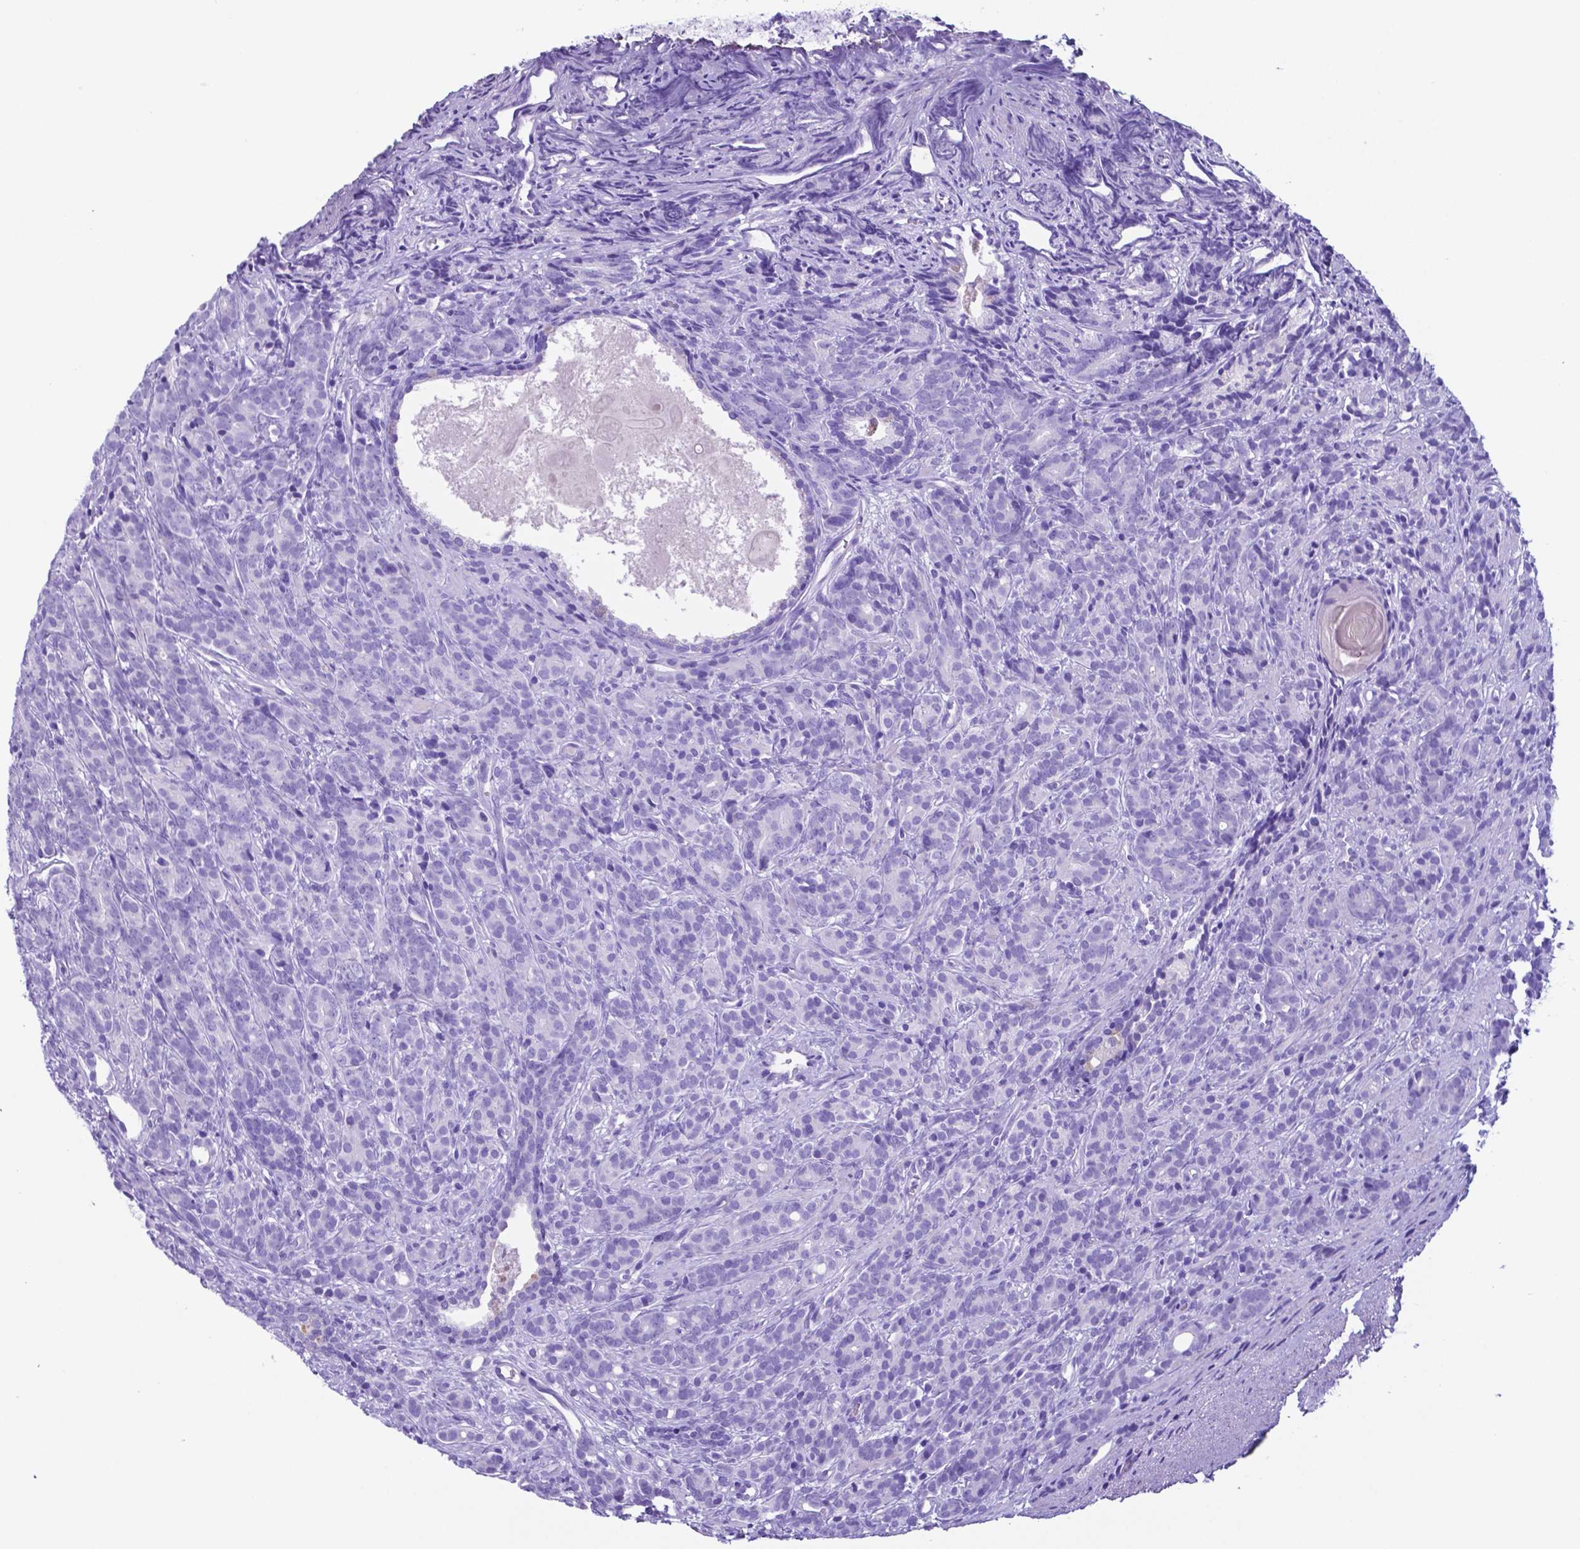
{"staining": {"intensity": "negative", "quantity": "none", "location": "none"}, "tissue": "prostate cancer", "cell_type": "Tumor cells", "image_type": "cancer", "snomed": [{"axis": "morphology", "description": "Adenocarcinoma, High grade"}, {"axis": "topography", "description": "Prostate"}], "caption": "Prostate cancer stained for a protein using immunohistochemistry demonstrates no positivity tumor cells.", "gene": "DNAAF8", "patient": {"sex": "male", "age": 84}}